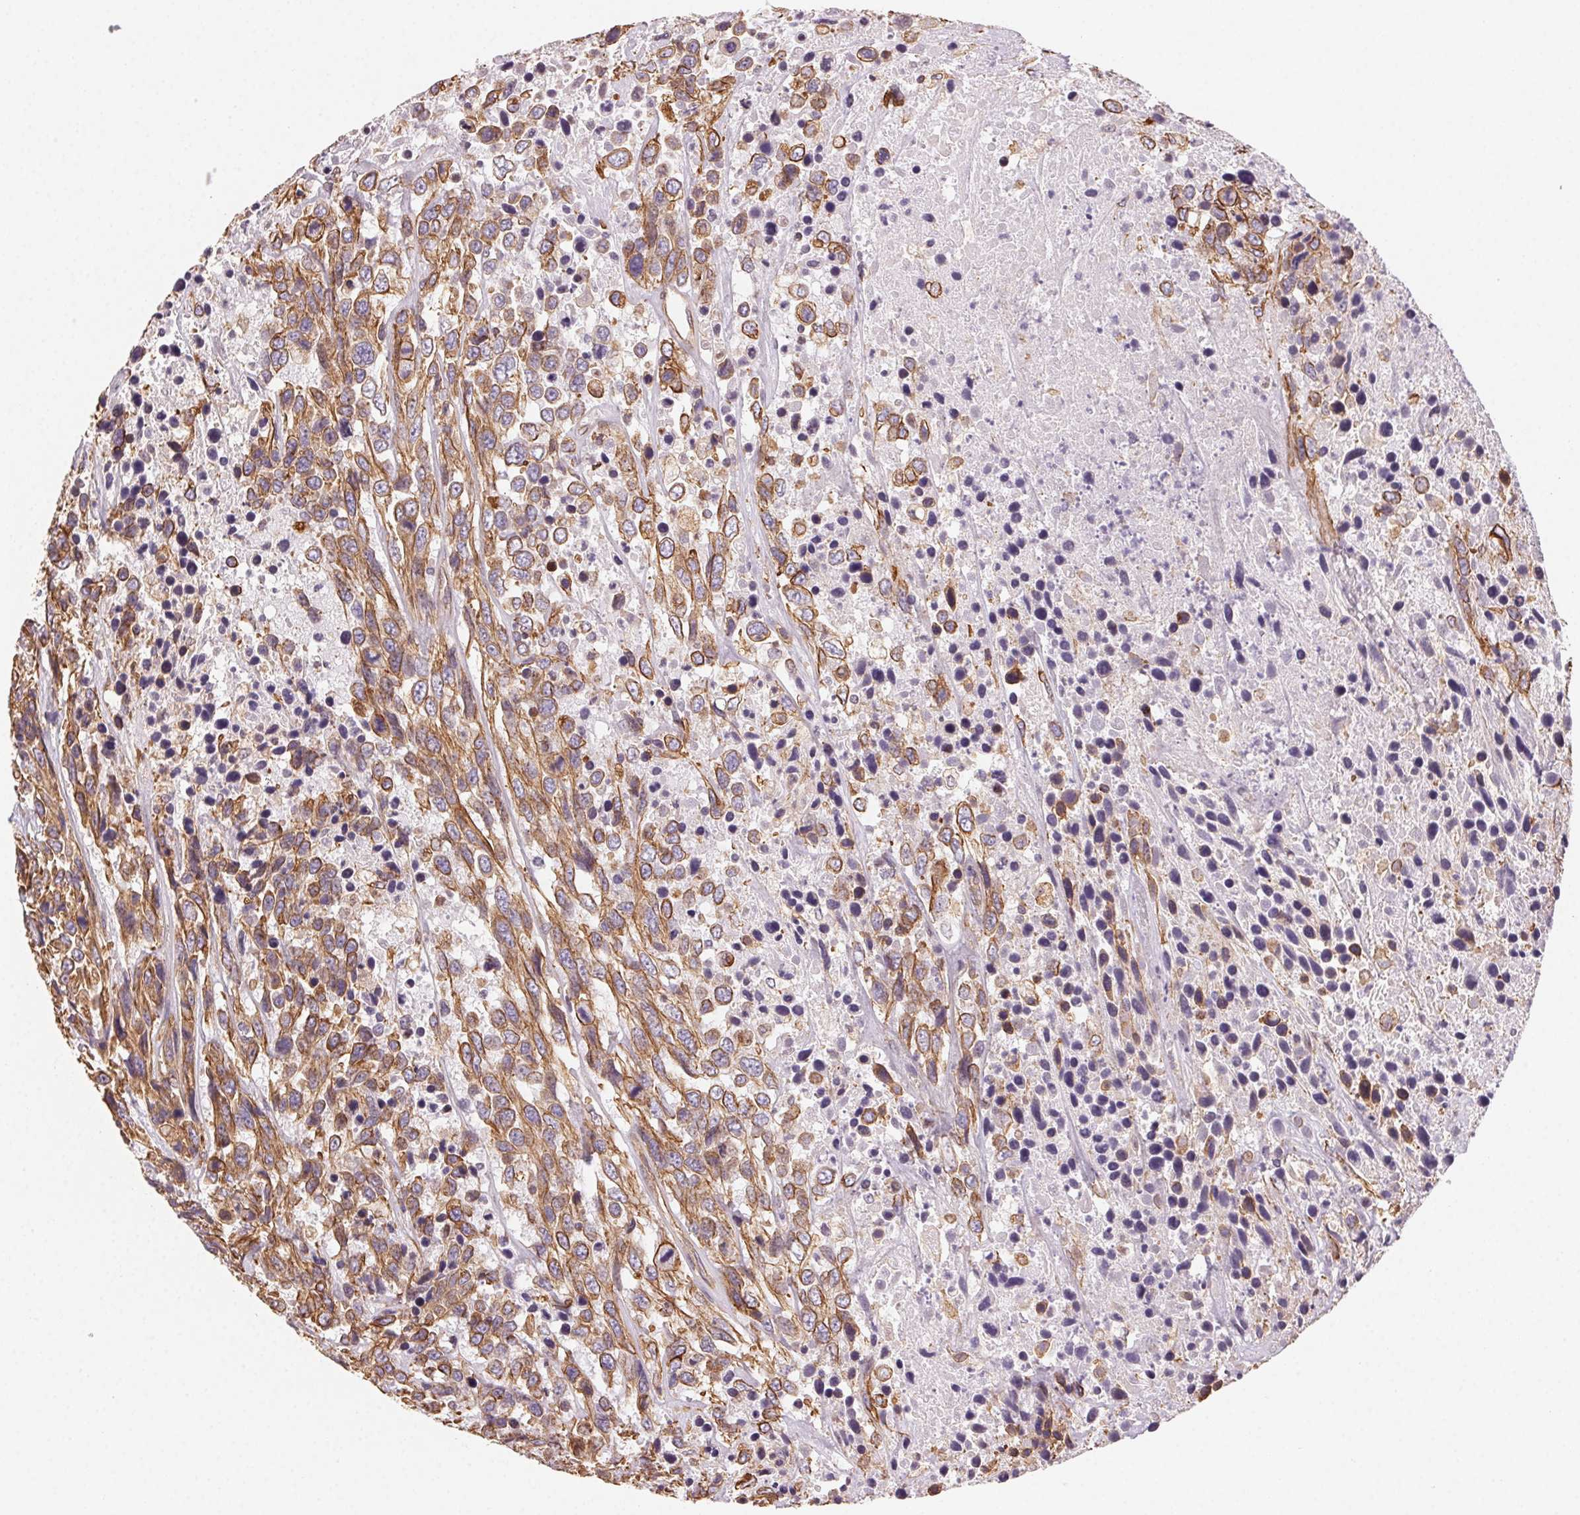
{"staining": {"intensity": "moderate", "quantity": ">75%", "location": "cytoplasmic/membranous"}, "tissue": "urothelial cancer", "cell_type": "Tumor cells", "image_type": "cancer", "snomed": [{"axis": "morphology", "description": "Urothelial carcinoma, High grade"}, {"axis": "topography", "description": "Urinary bladder"}], "caption": "Immunohistochemistry of human urothelial cancer exhibits medium levels of moderate cytoplasmic/membranous staining in about >75% of tumor cells. The staining was performed using DAB (3,3'-diaminobenzidine), with brown indicating positive protein expression. Nuclei are stained blue with hematoxylin.", "gene": "PLA2G4F", "patient": {"sex": "female", "age": 70}}